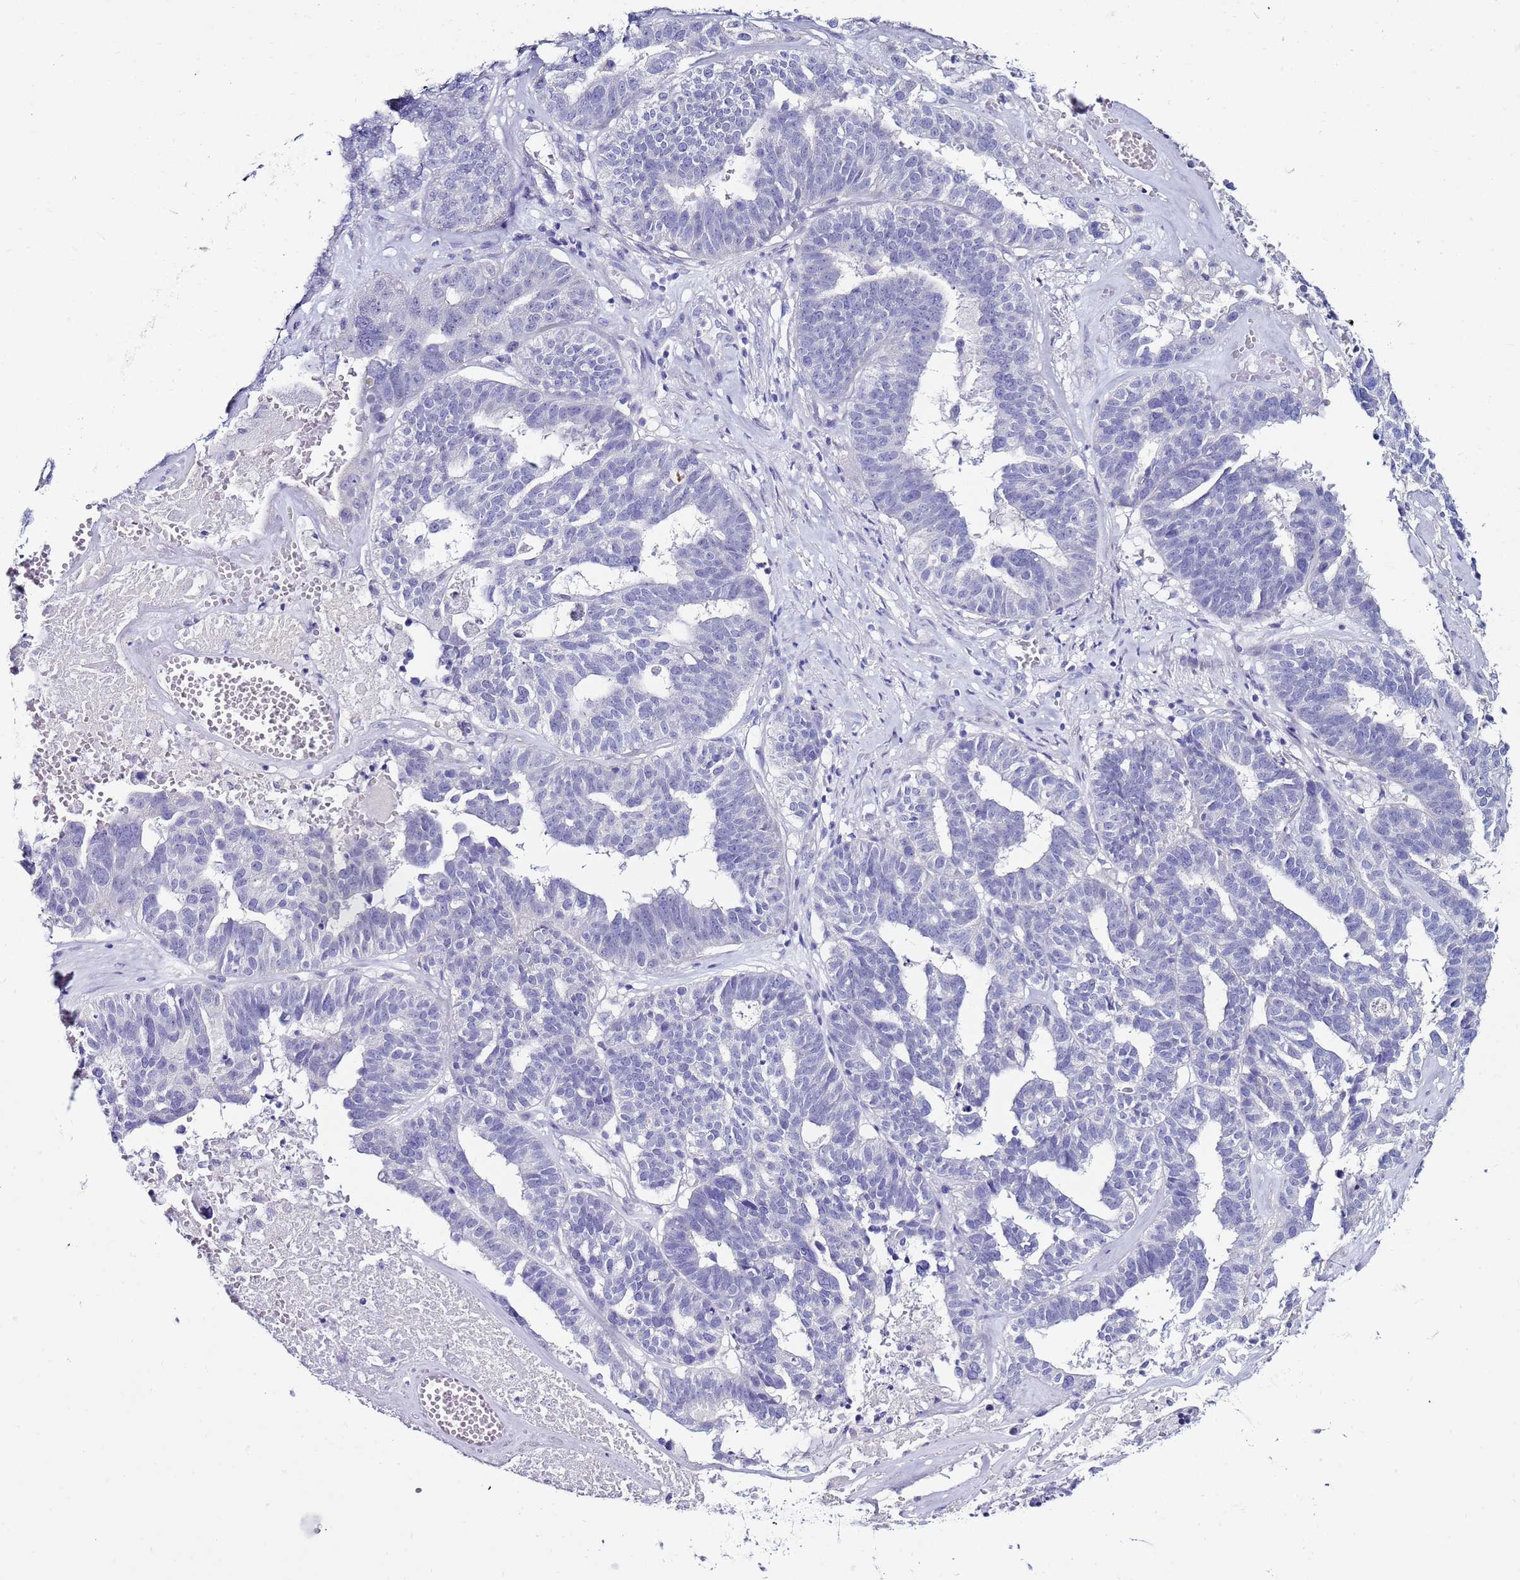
{"staining": {"intensity": "negative", "quantity": "none", "location": "none"}, "tissue": "ovarian cancer", "cell_type": "Tumor cells", "image_type": "cancer", "snomed": [{"axis": "morphology", "description": "Cystadenocarcinoma, serous, NOS"}, {"axis": "topography", "description": "Ovary"}], "caption": "Photomicrograph shows no significant protein positivity in tumor cells of ovarian cancer.", "gene": "GPN3", "patient": {"sex": "female", "age": 59}}